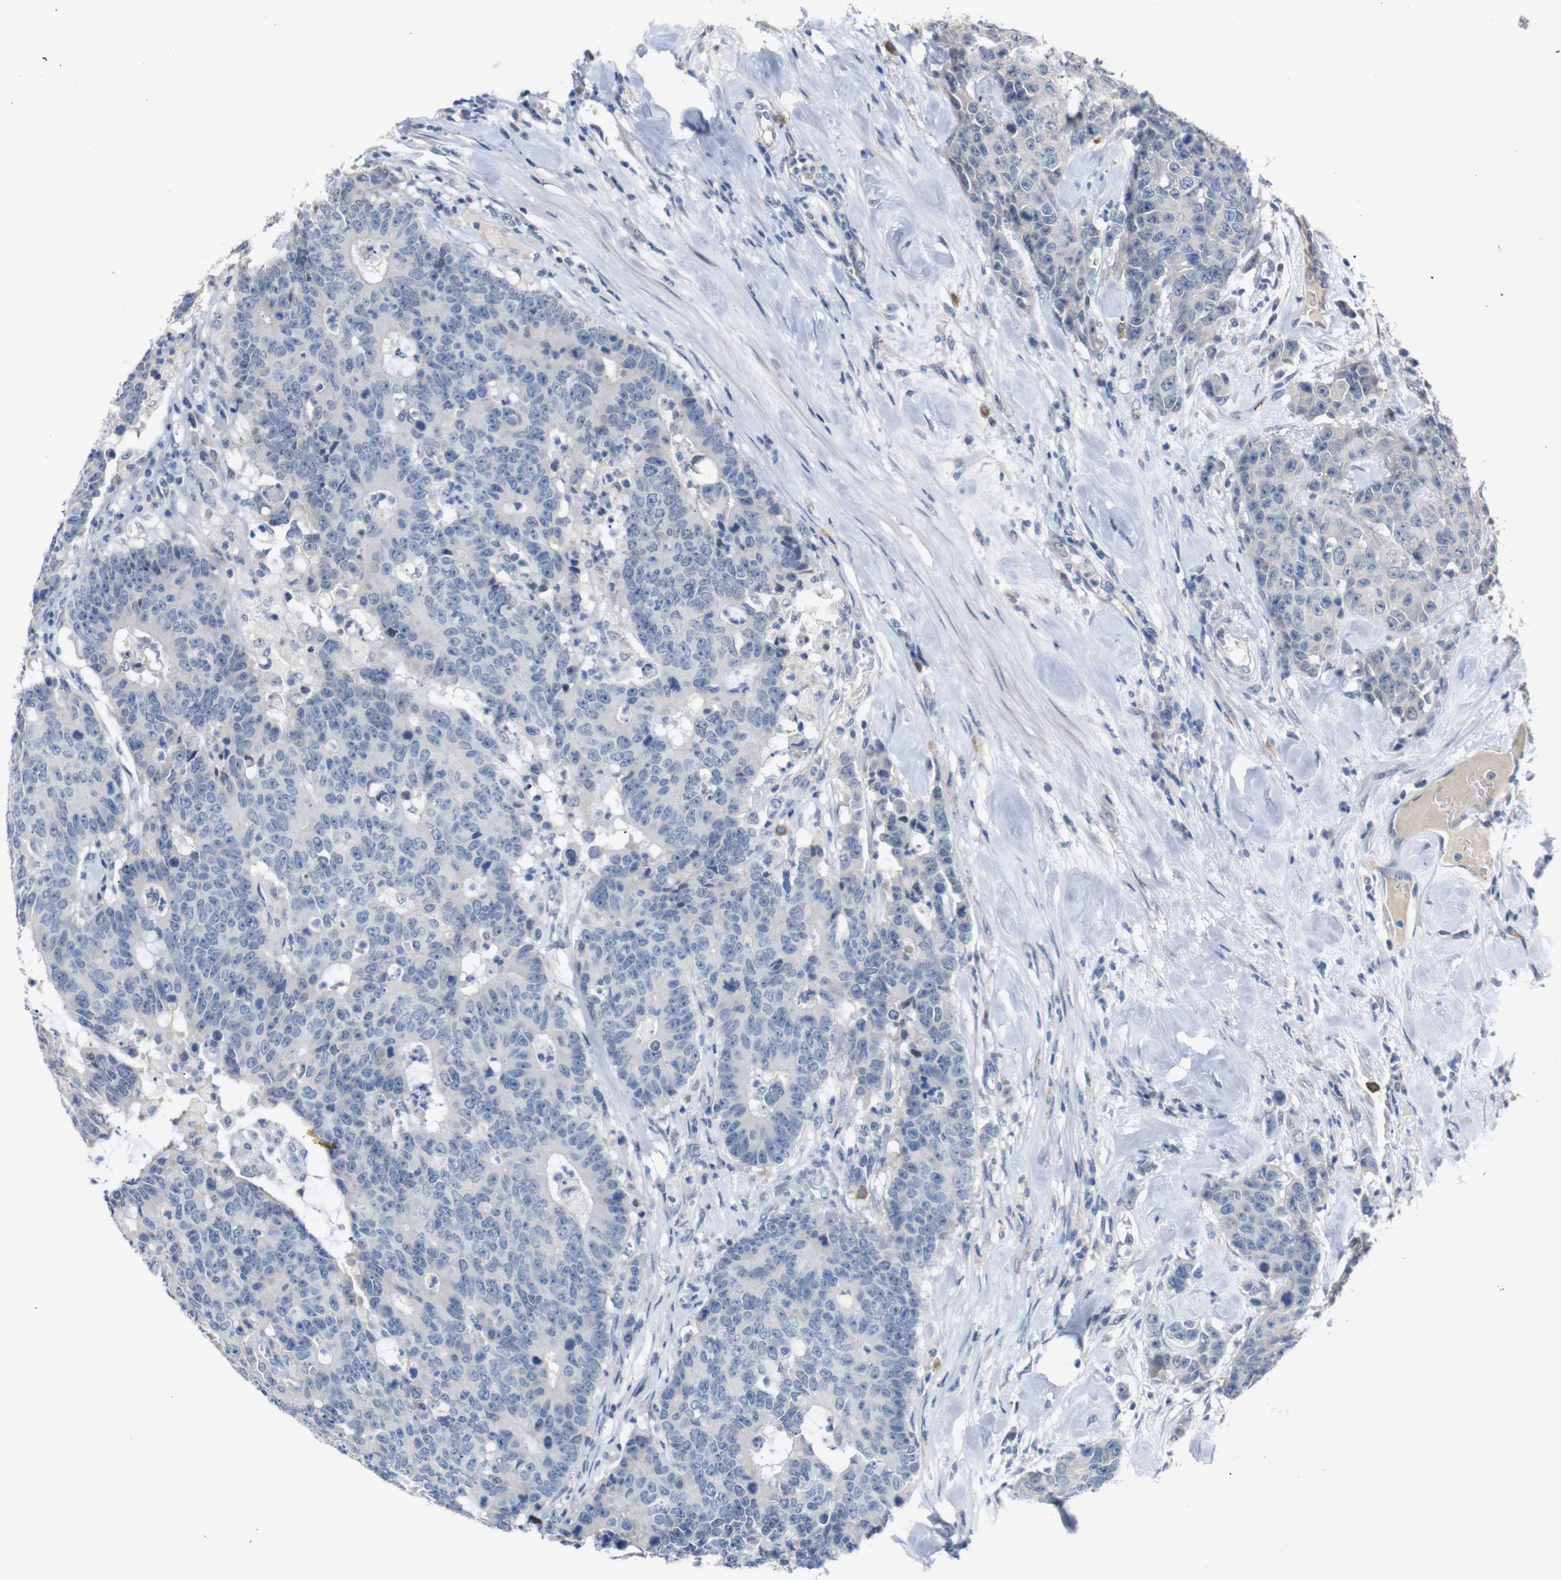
{"staining": {"intensity": "negative", "quantity": "none", "location": "none"}, "tissue": "colorectal cancer", "cell_type": "Tumor cells", "image_type": "cancer", "snomed": [{"axis": "morphology", "description": "Adenocarcinoma, NOS"}, {"axis": "topography", "description": "Colon"}], "caption": "Histopathology image shows no significant protein expression in tumor cells of colorectal adenocarcinoma.", "gene": "CHRM5", "patient": {"sex": "female", "age": 86}}